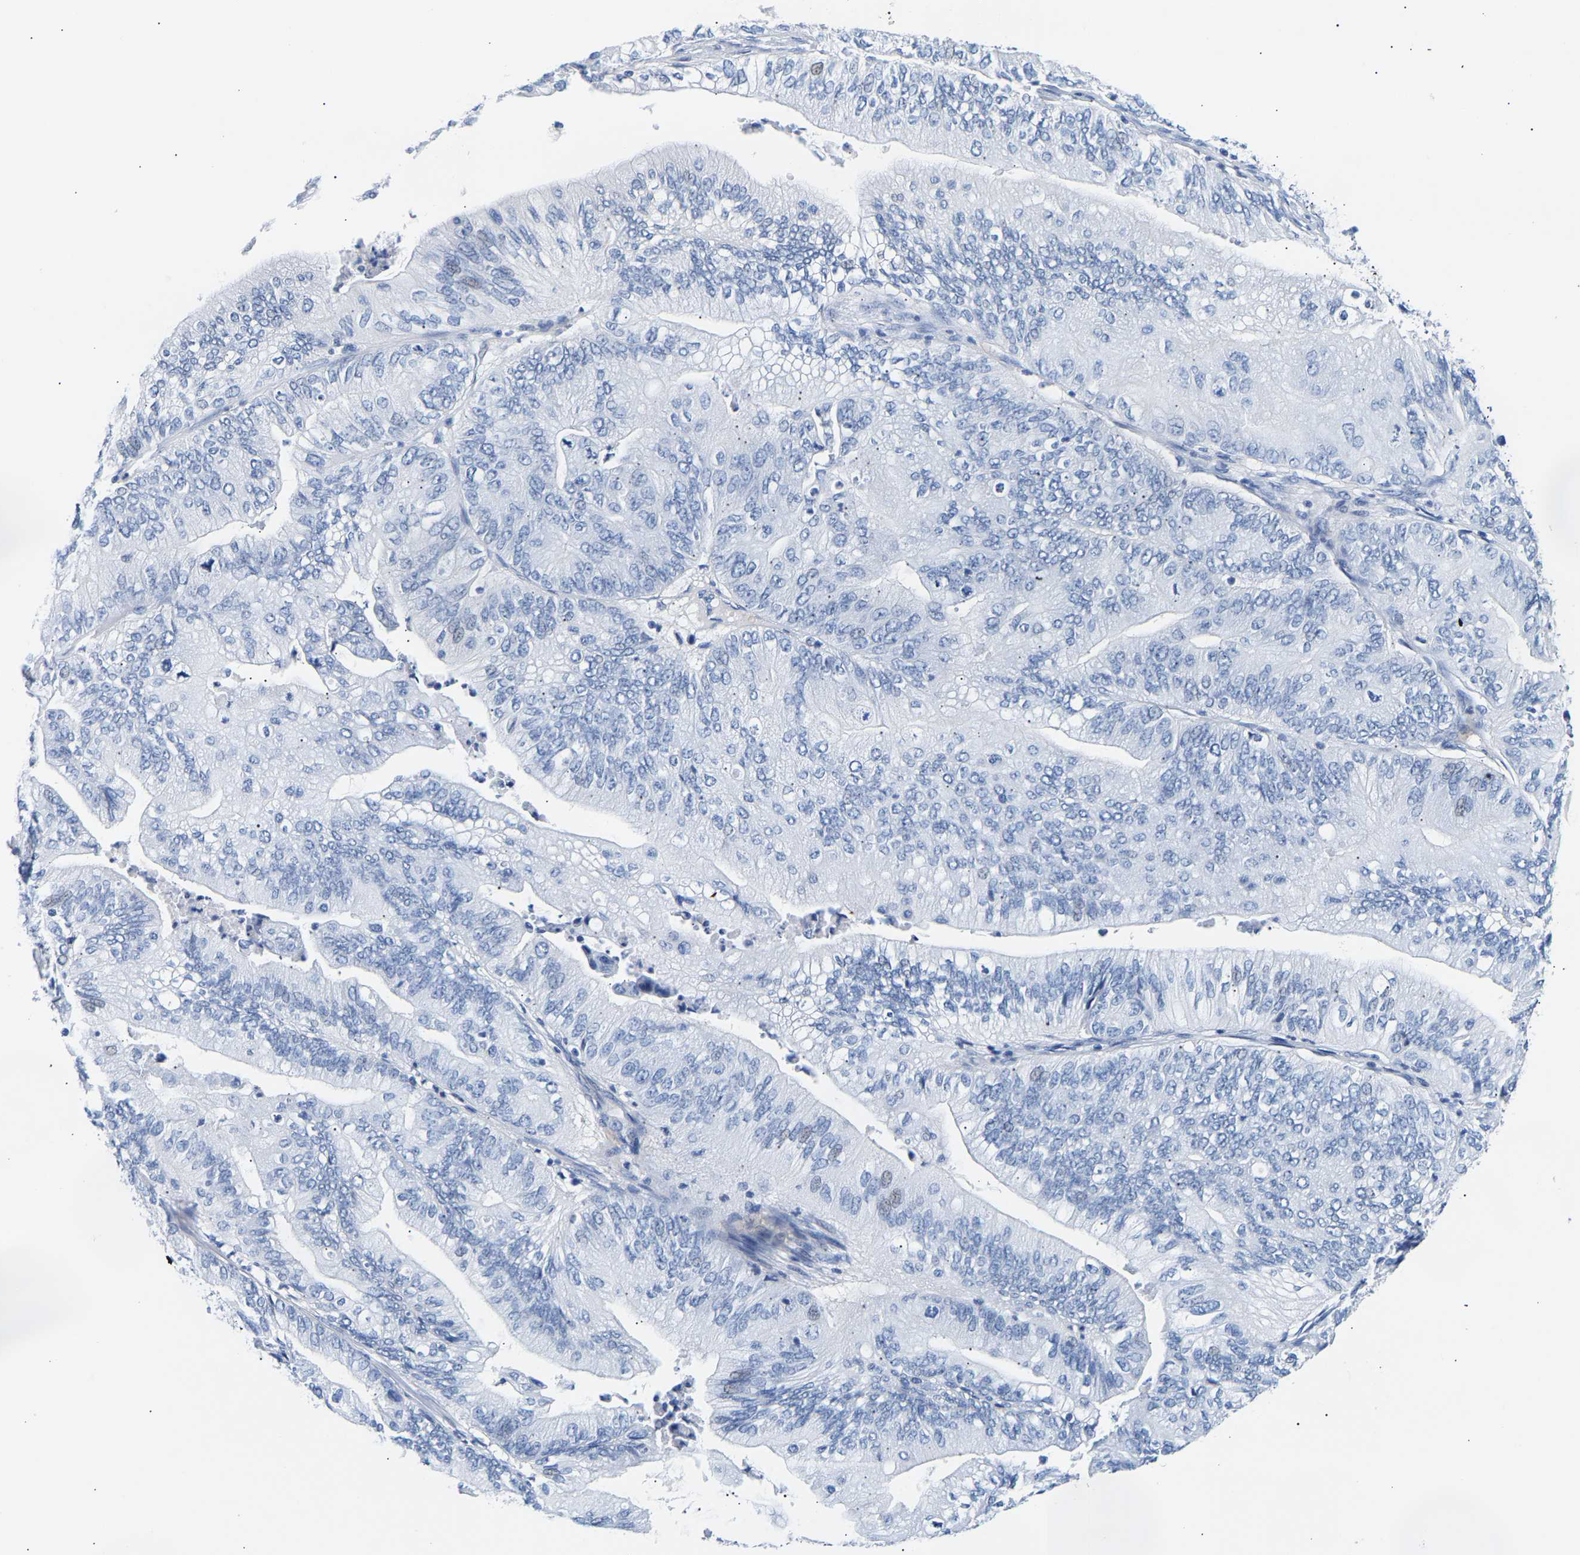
{"staining": {"intensity": "negative", "quantity": "none", "location": "none"}, "tissue": "ovarian cancer", "cell_type": "Tumor cells", "image_type": "cancer", "snomed": [{"axis": "morphology", "description": "Cystadenocarcinoma, mucinous, NOS"}, {"axis": "topography", "description": "Ovary"}], "caption": "This histopathology image is of ovarian cancer (mucinous cystadenocarcinoma) stained with immunohistochemistry (IHC) to label a protein in brown with the nuclei are counter-stained blue. There is no staining in tumor cells.", "gene": "SPINK2", "patient": {"sex": "female", "age": 61}}